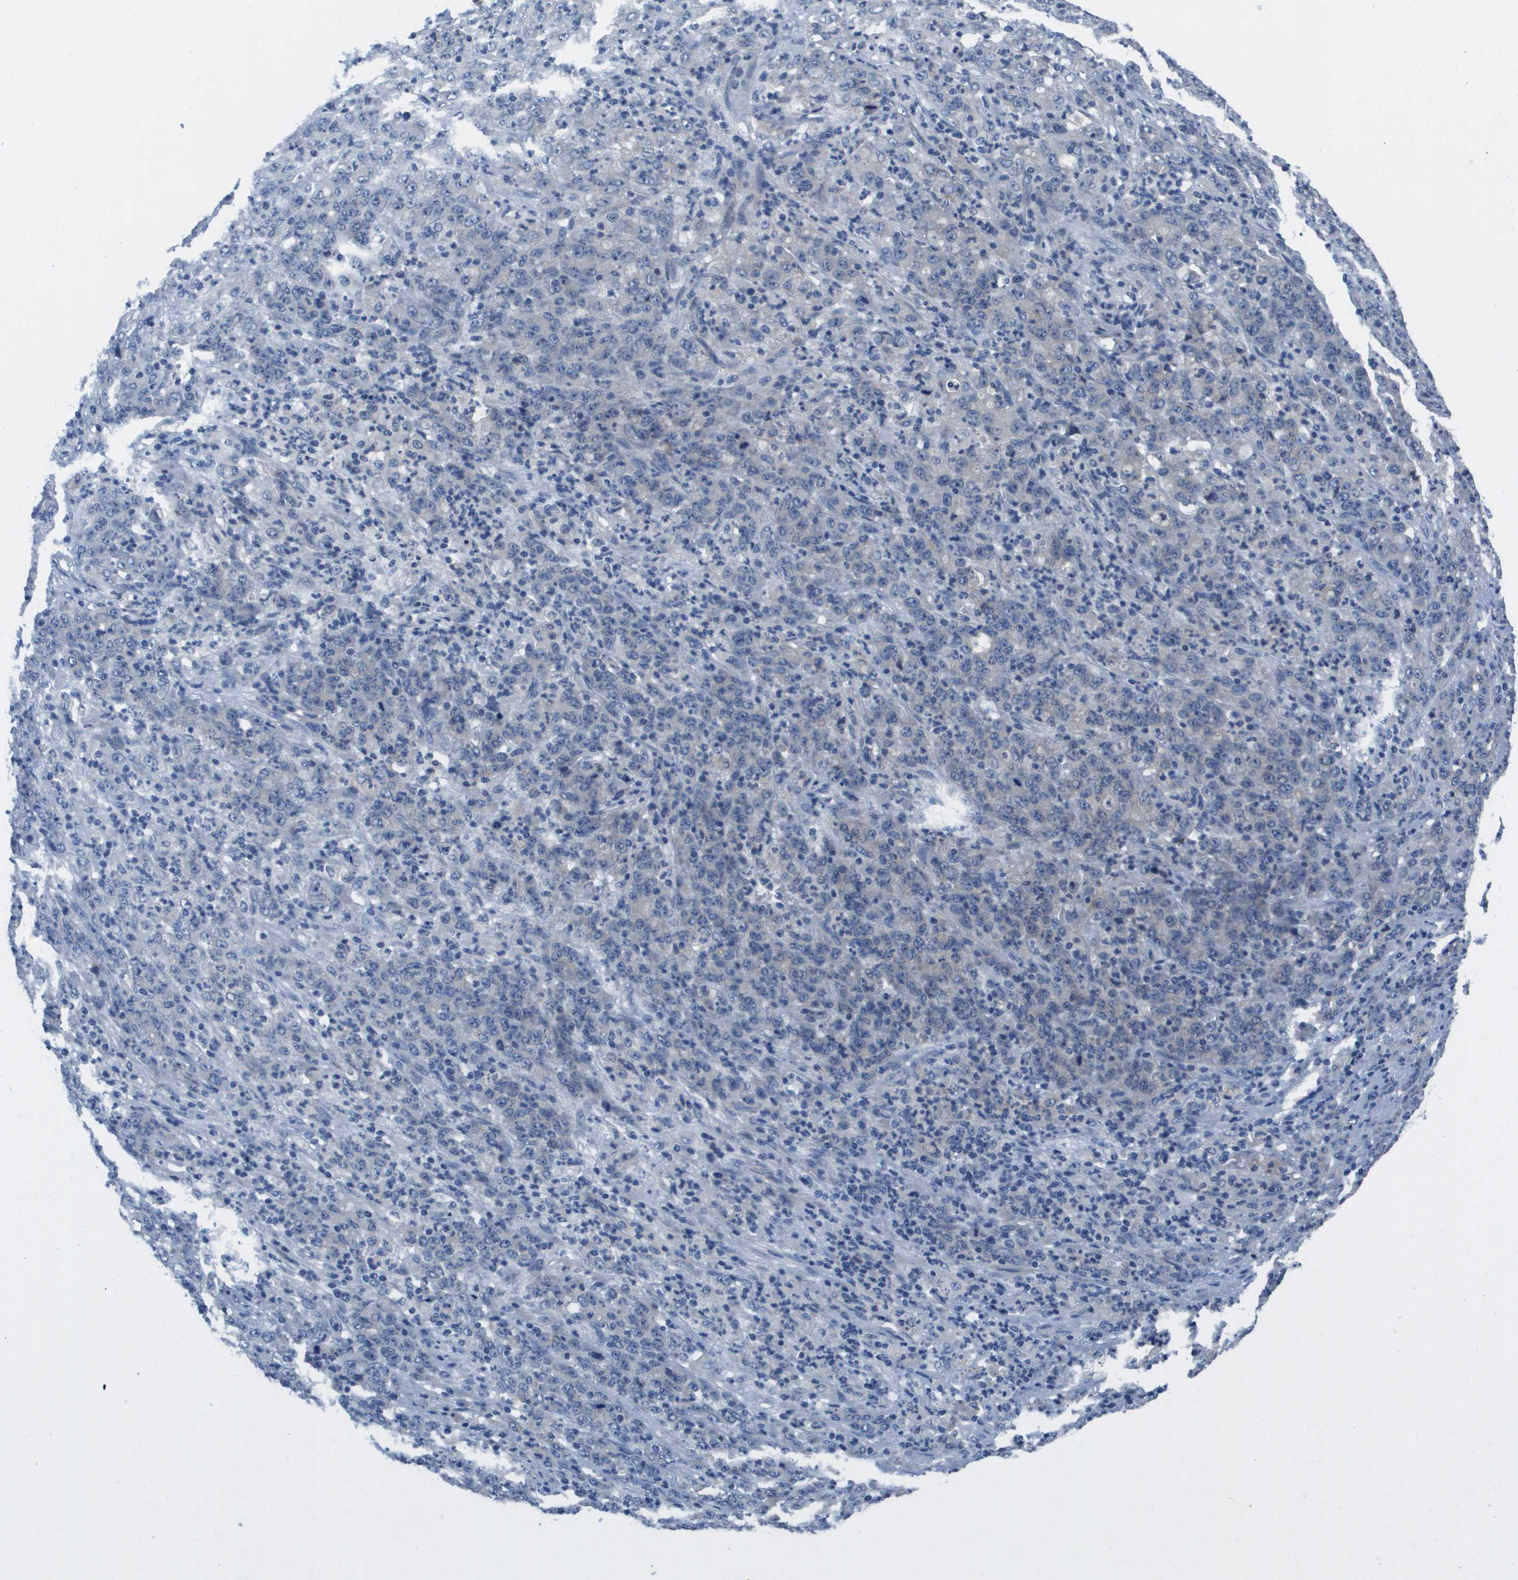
{"staining": {"intensity": "negative", "quantity": "none", "location": "none"}, "tissue": "stomach cancer", "cell_type": "Tumor cells", "image_type": "cancer", "snomed": [{"axis": "morphology", "description": "Adenocarcinoma, NOS"}, {"axis": "topography", "description": "Stomach, lower"}], "caption": "Immunohistochemistry (IHC) of human stomach cancer (adenocarcinoma) exhibits no positivity in tumor cells.", "gene": "NCS1", "patient": {"sex": "female", "age": 71}}